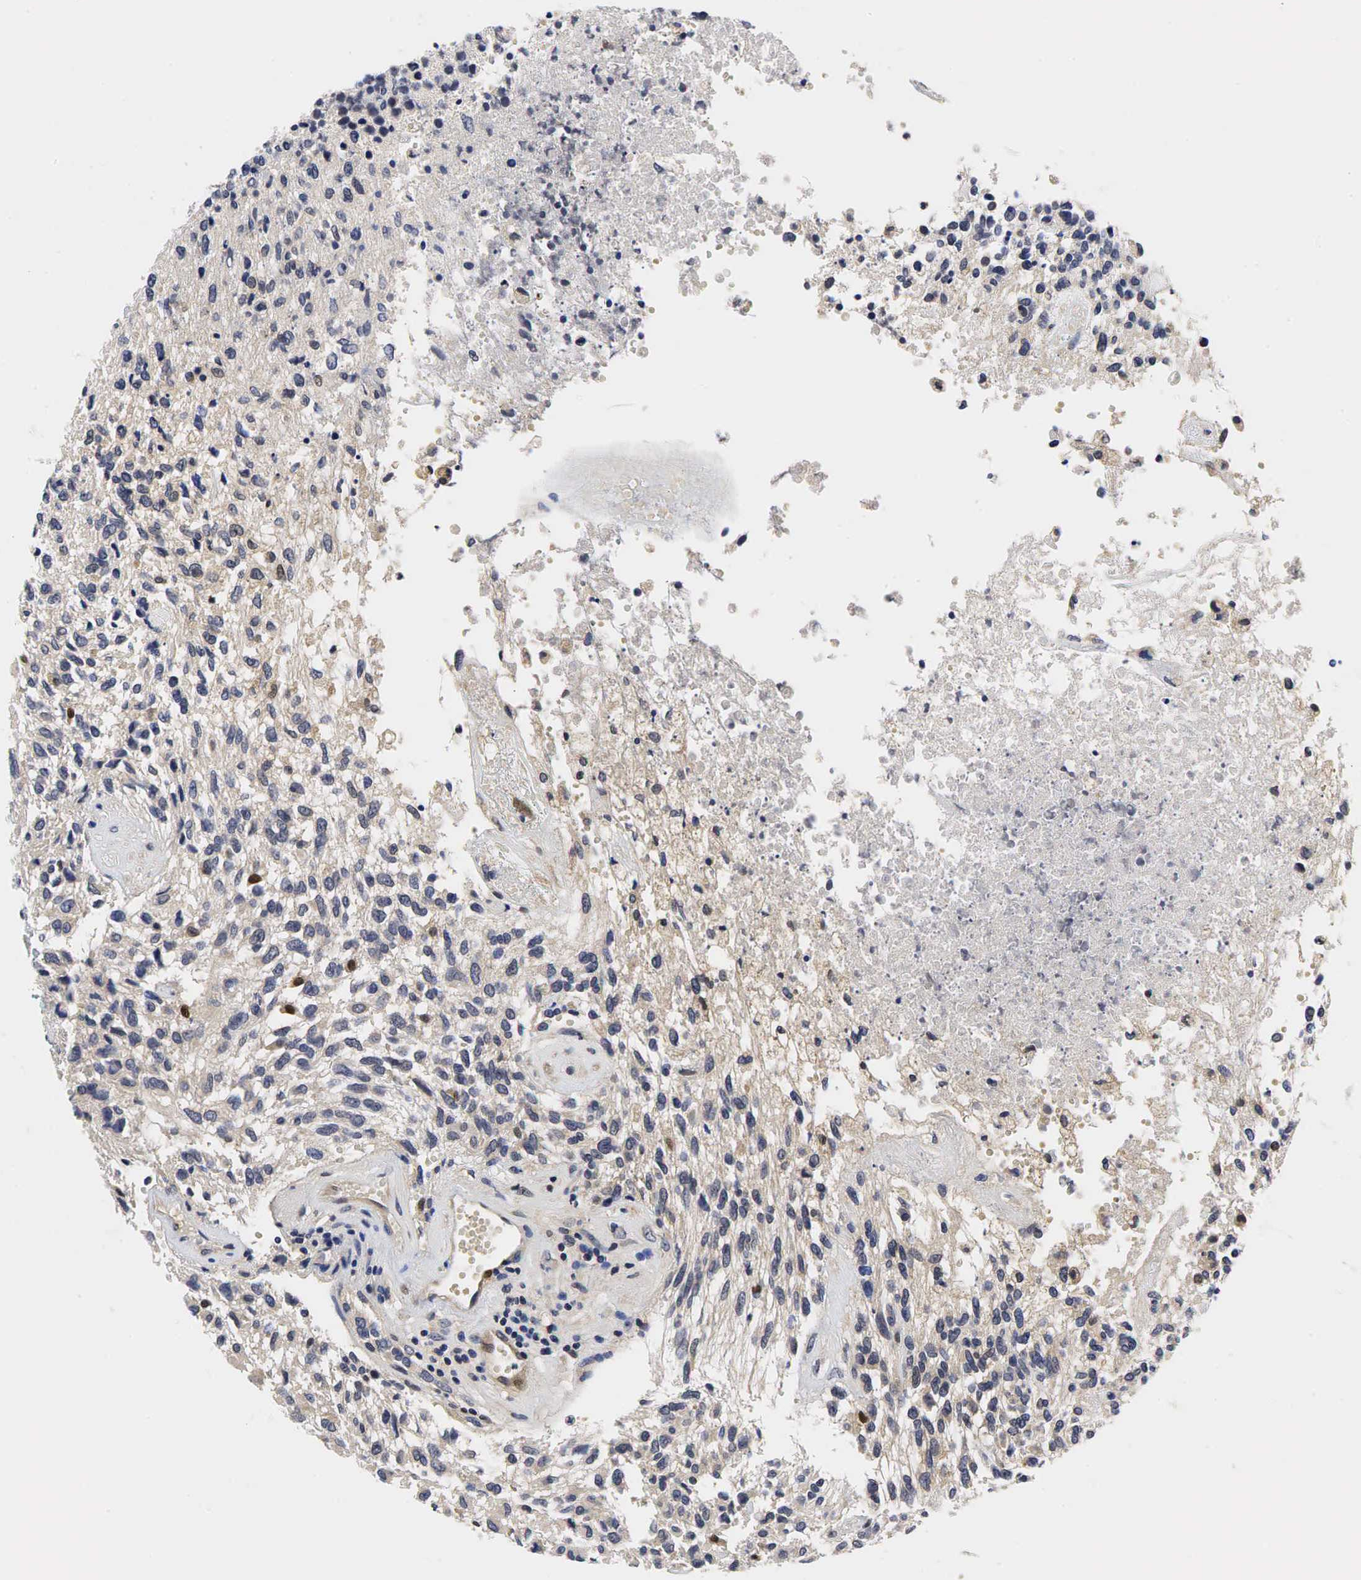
{"staining": {"intensity": "negative", "quantity": "none", "location": "none"}, "tissue": "glioma", "cell_type": "Tumor cells", "image_type": "cancer", "snomed": [{"axis": "morphology", "description": "Glioma, malignant, High grade"}, {"axis": "topography", "description": "Brain"}], "caption": "This is a micrograph of IHC staining of glioma, which shows no expression in tumor cells.", "gene": "CCND1", "patient": {"sex": "male", "age": 77}}